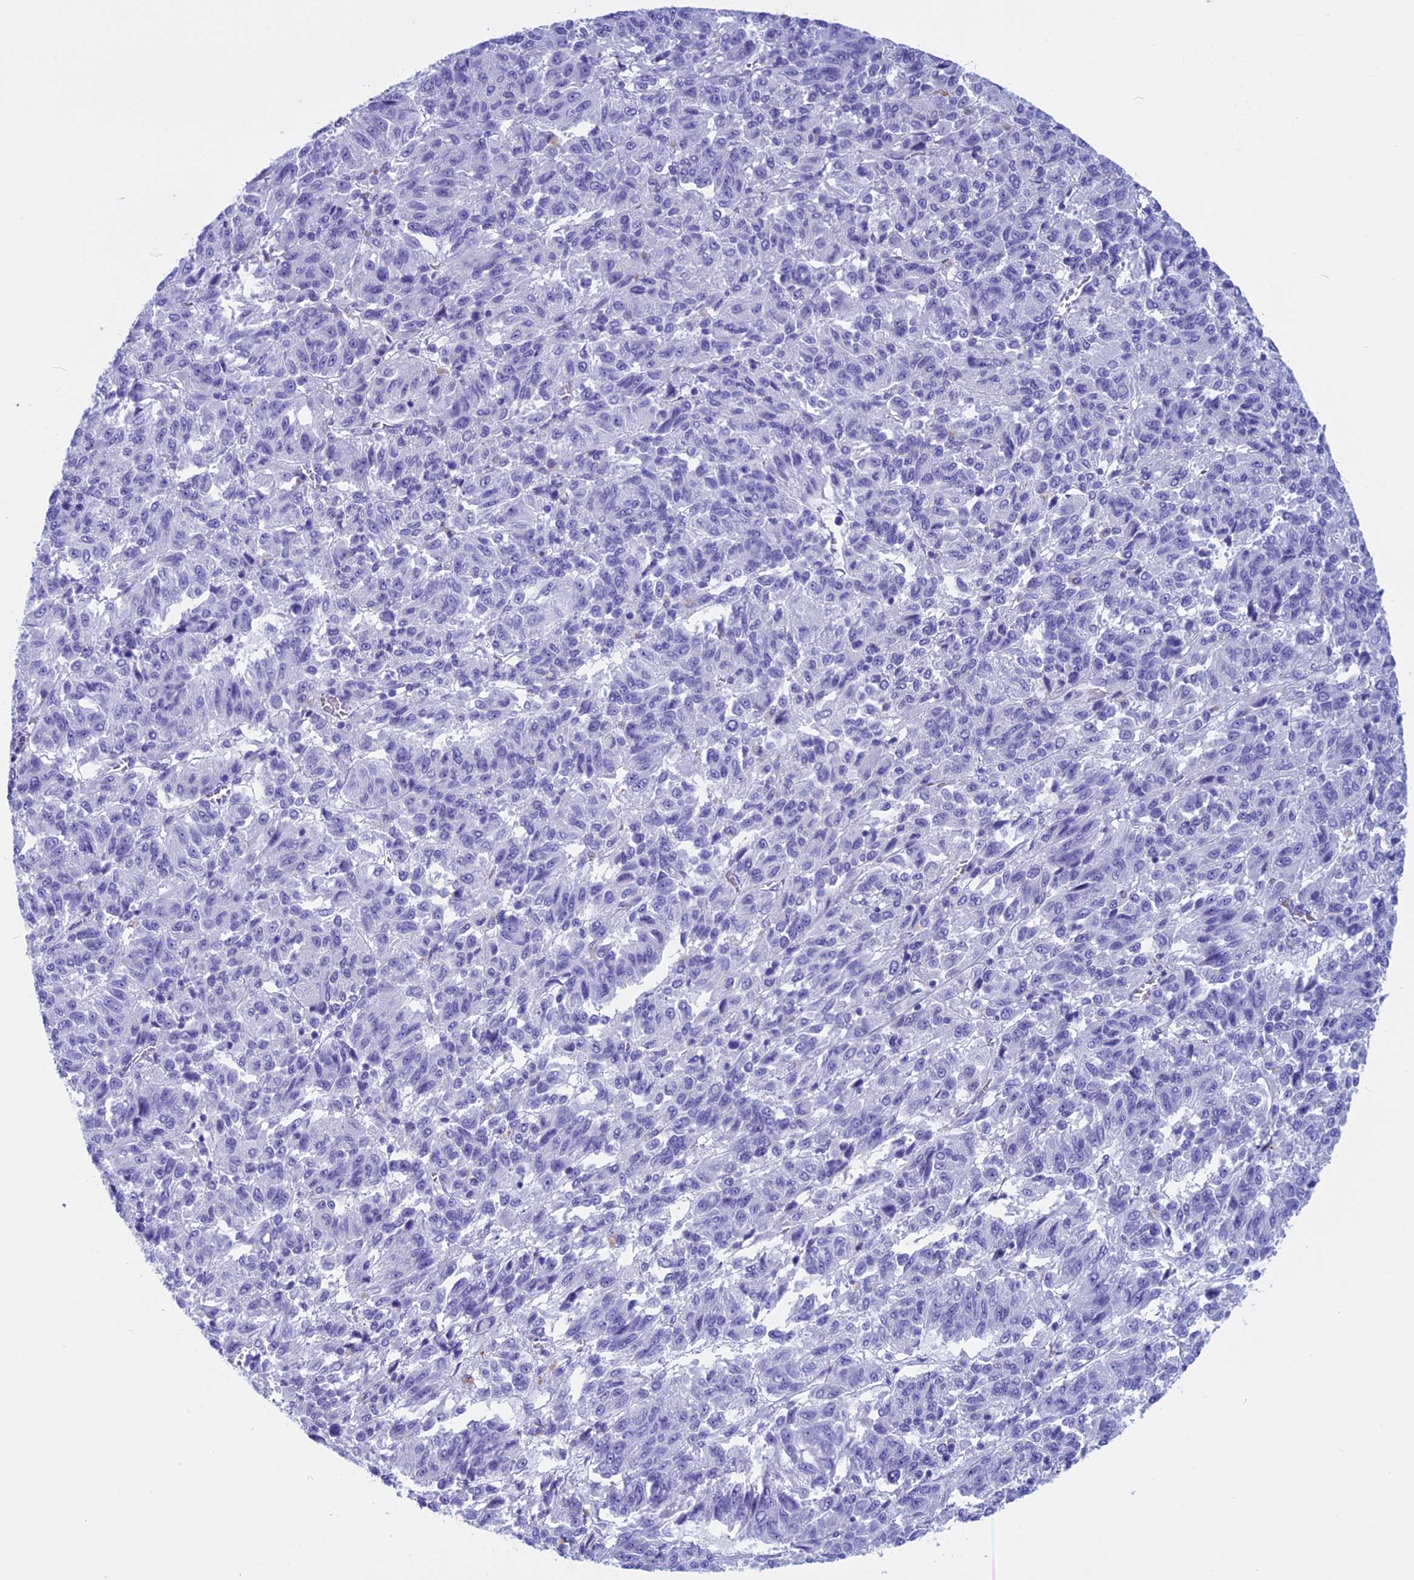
{"staining": {"intensity": "negative", "quantity": "none", "location": "none"}, "tissue": "melanoma", "cell_type": "Tumor cells", "image_type": "cancer", "snomed": [{"axis": "morphology", "description": "Malignant melanoma, Metastatic site"}, {"axis": "topography", "description": "Lung"}], "caption": "An image of human malignant melanoma (metastatic site) is negative for staining in tumor cells.", "gene": "FAM169A", "patient": {"sex": "male", "age": 64}}